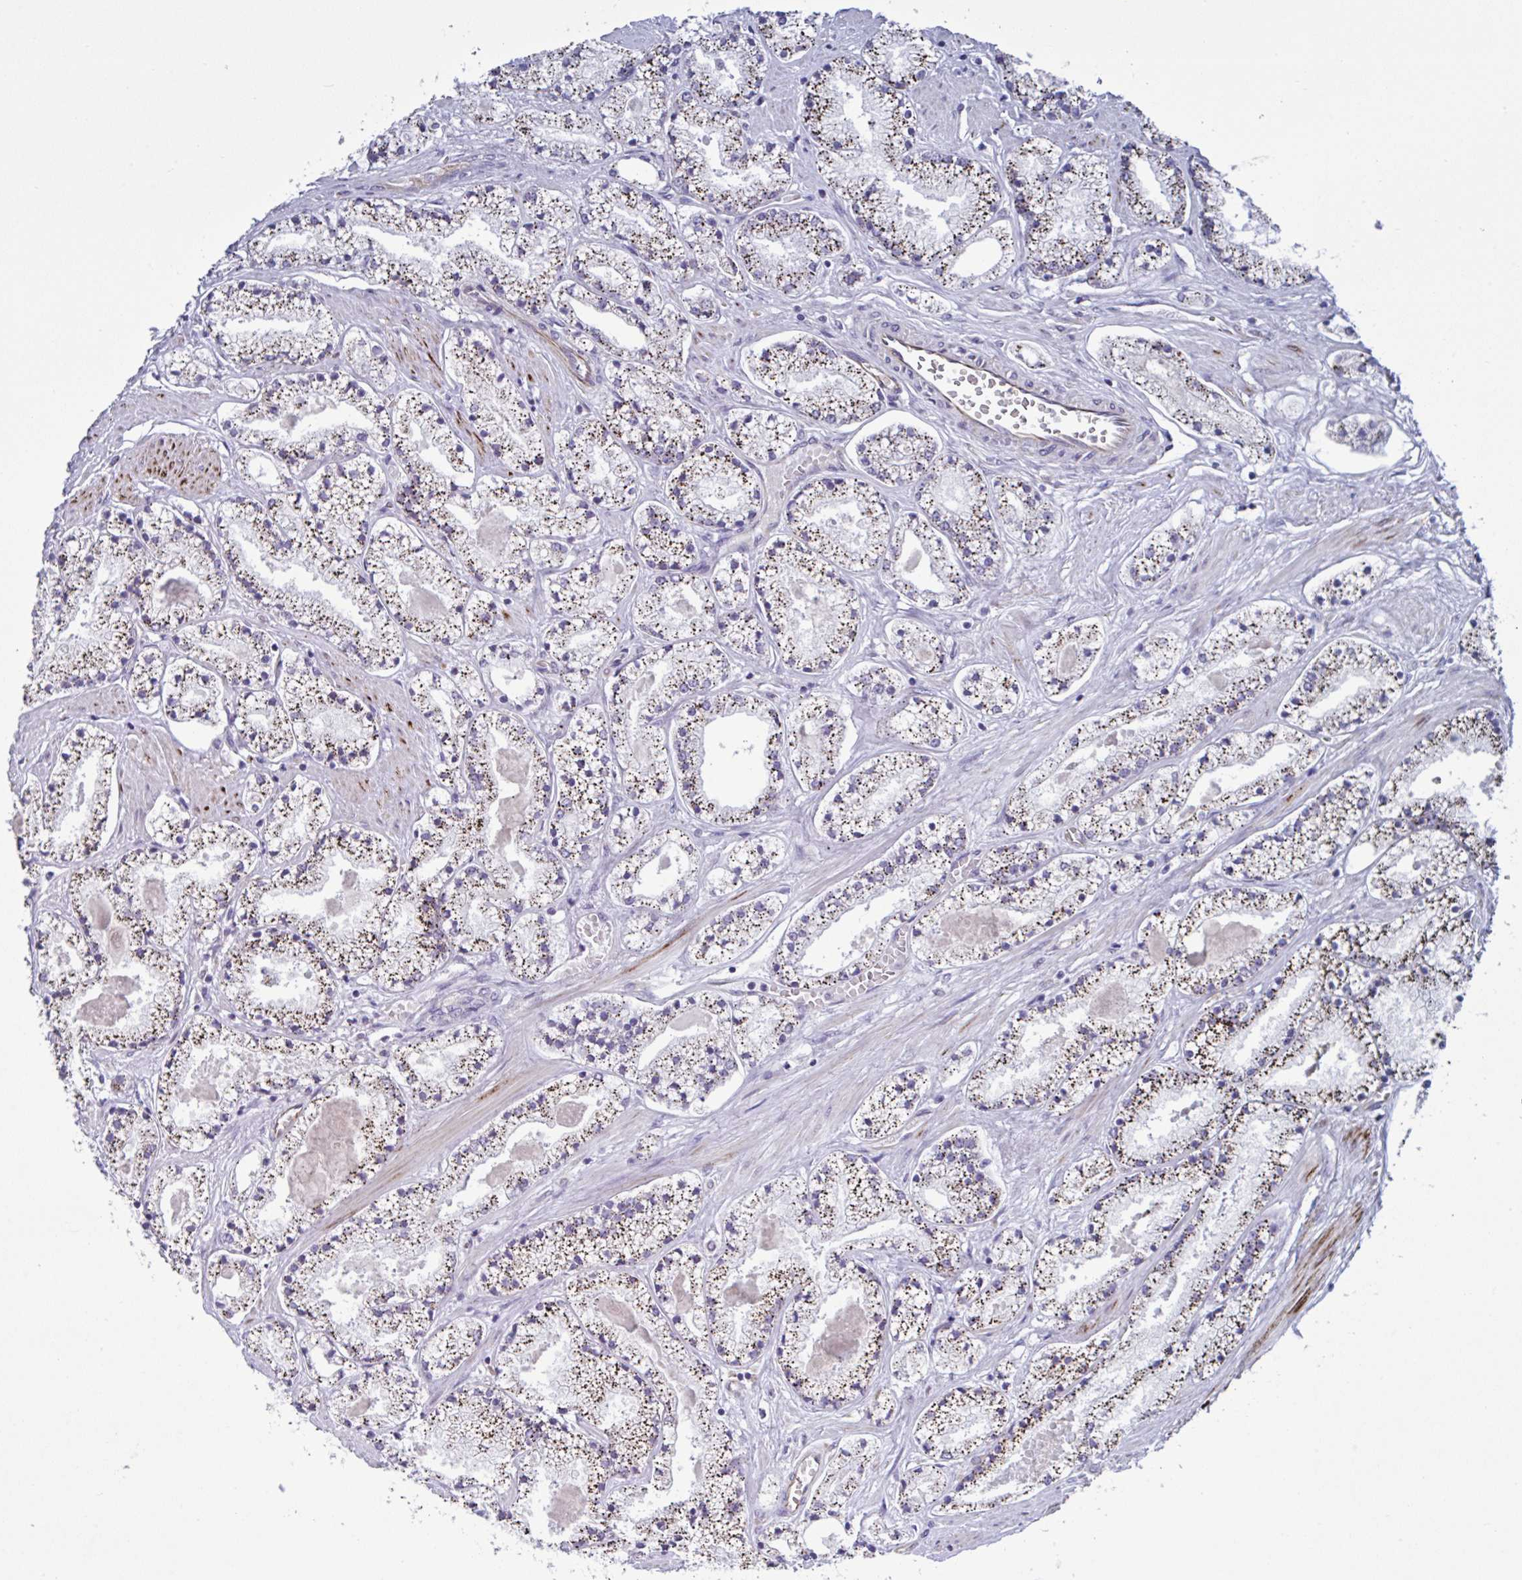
{"staining": {"intensity": "strong", "quantity": ">75%", "location": "cytoplasmic/membranous"}, "tissue": "prostate cancer", "cell_type": "Tumor cells", "image_type": "cancer", "snomed": [{"axis": "morphology", "description": "Adenocarcinoma, High grade"}, {"axis": "topography", "description": "Prostate"}], "caption": "High-power microscopy captured an IHC histopathology image of prostate cancer (adenocarcinoma (high-grade)), revealing strong cytoplasmic/membranous expression in approximately >75% of tumor cells. The staining was performed using DAB, with brown indicating positive protein expression. Nuclei are stained blue with hematoxylin.", "gene": "TMEM86B", "patient": {"sex": "male", "age": 63}}